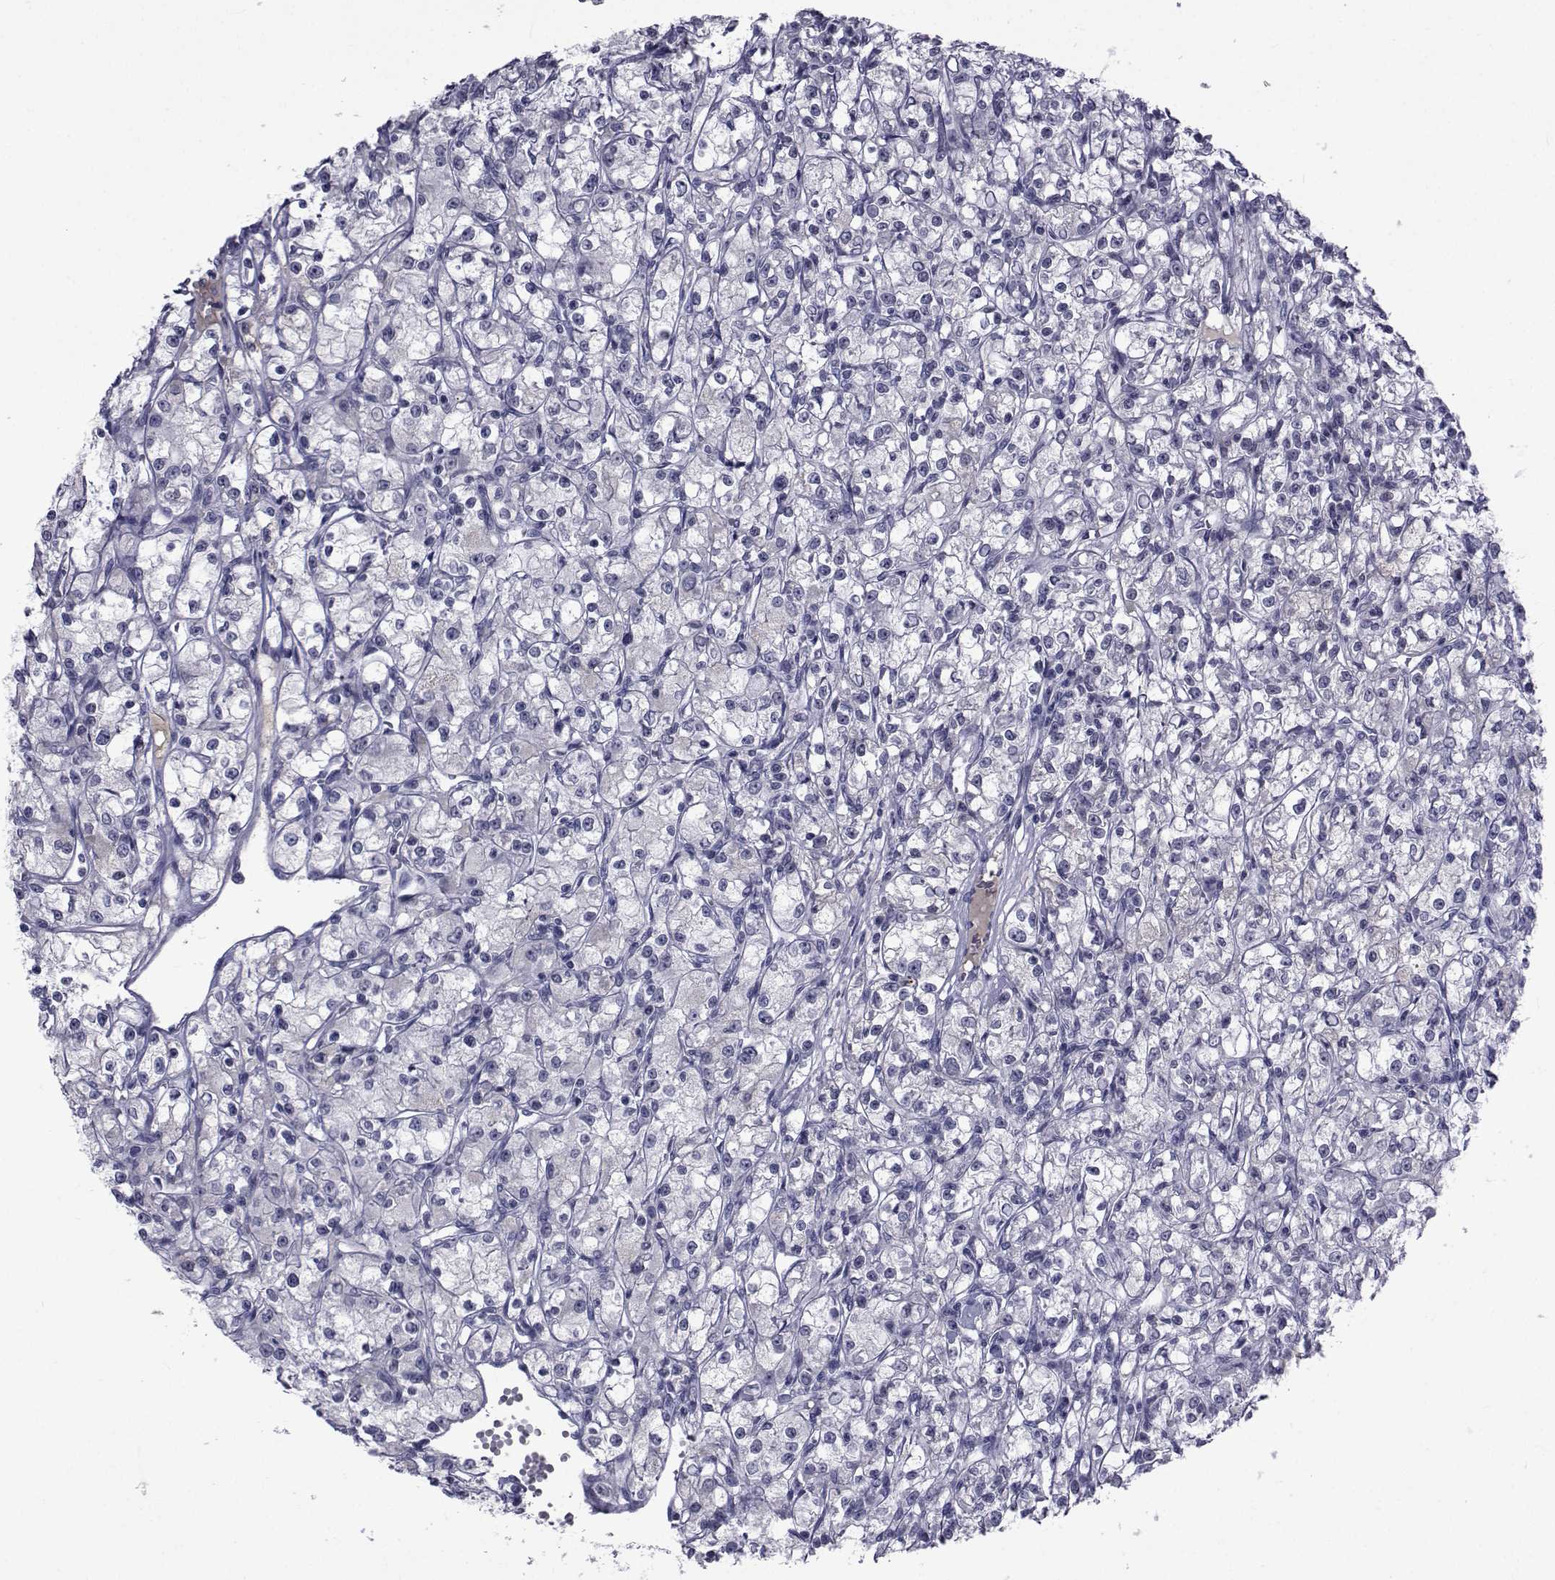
{"staining": {"intensity": "negative", "quantity": "none", "location": "none"}, "tissue": "renal cancer", "cell_type": "Tumor cells", "image_type": "cancer", "snomed": [{"axis": "morphology", "description": "Adenocarcinoma, NOS"}, {"axis": "topography", "description": "Kidney"}], "caption": "Protein analysis of renal adenocarcinoma exhibits no significant positivity in tumor cells.", "gene": "PAX2", "patient": {"sex": "female", "age": 59}}